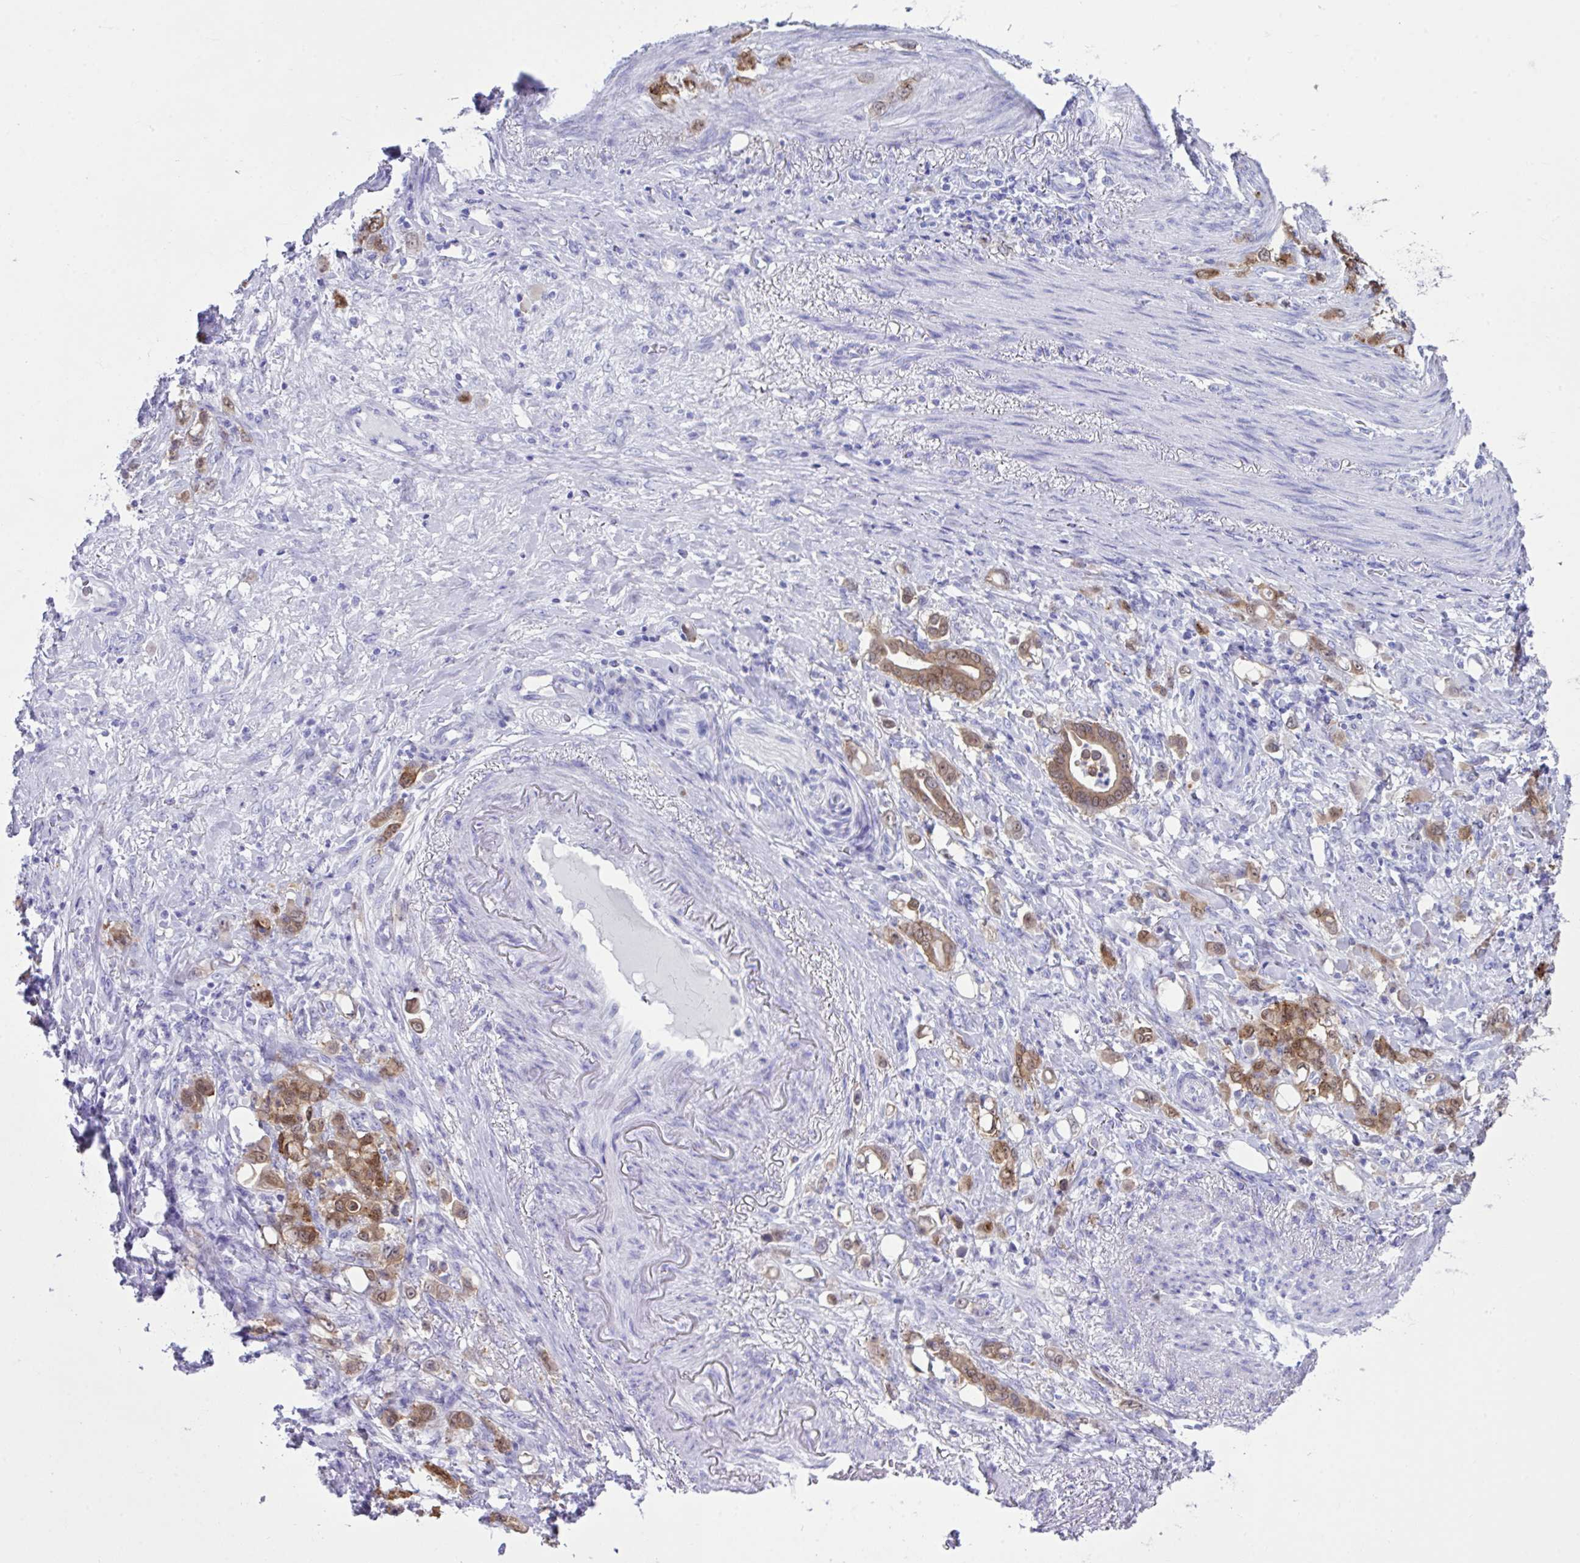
{"staining": {"intensity": "moderate", "quantity": ">75%", "location": "cytoplasmic/membranous"}, "tissue": "stomach cancer", "cell_type": "Tumor cells", "image_type": "cancer", "snomed": [{"axis": "morphology", "description": "Adenocarcinoma, NOS"}, {"axis": "topography", "description": "Stomach"}], "caption": "Brown immunohistochemical staining in human stomach cancer reveals moderate cytoplasmic/membranous staining in about >75% of tumor cells.", "gene": "LGALS4", "patient": {"sex": "female", "age": 79}}